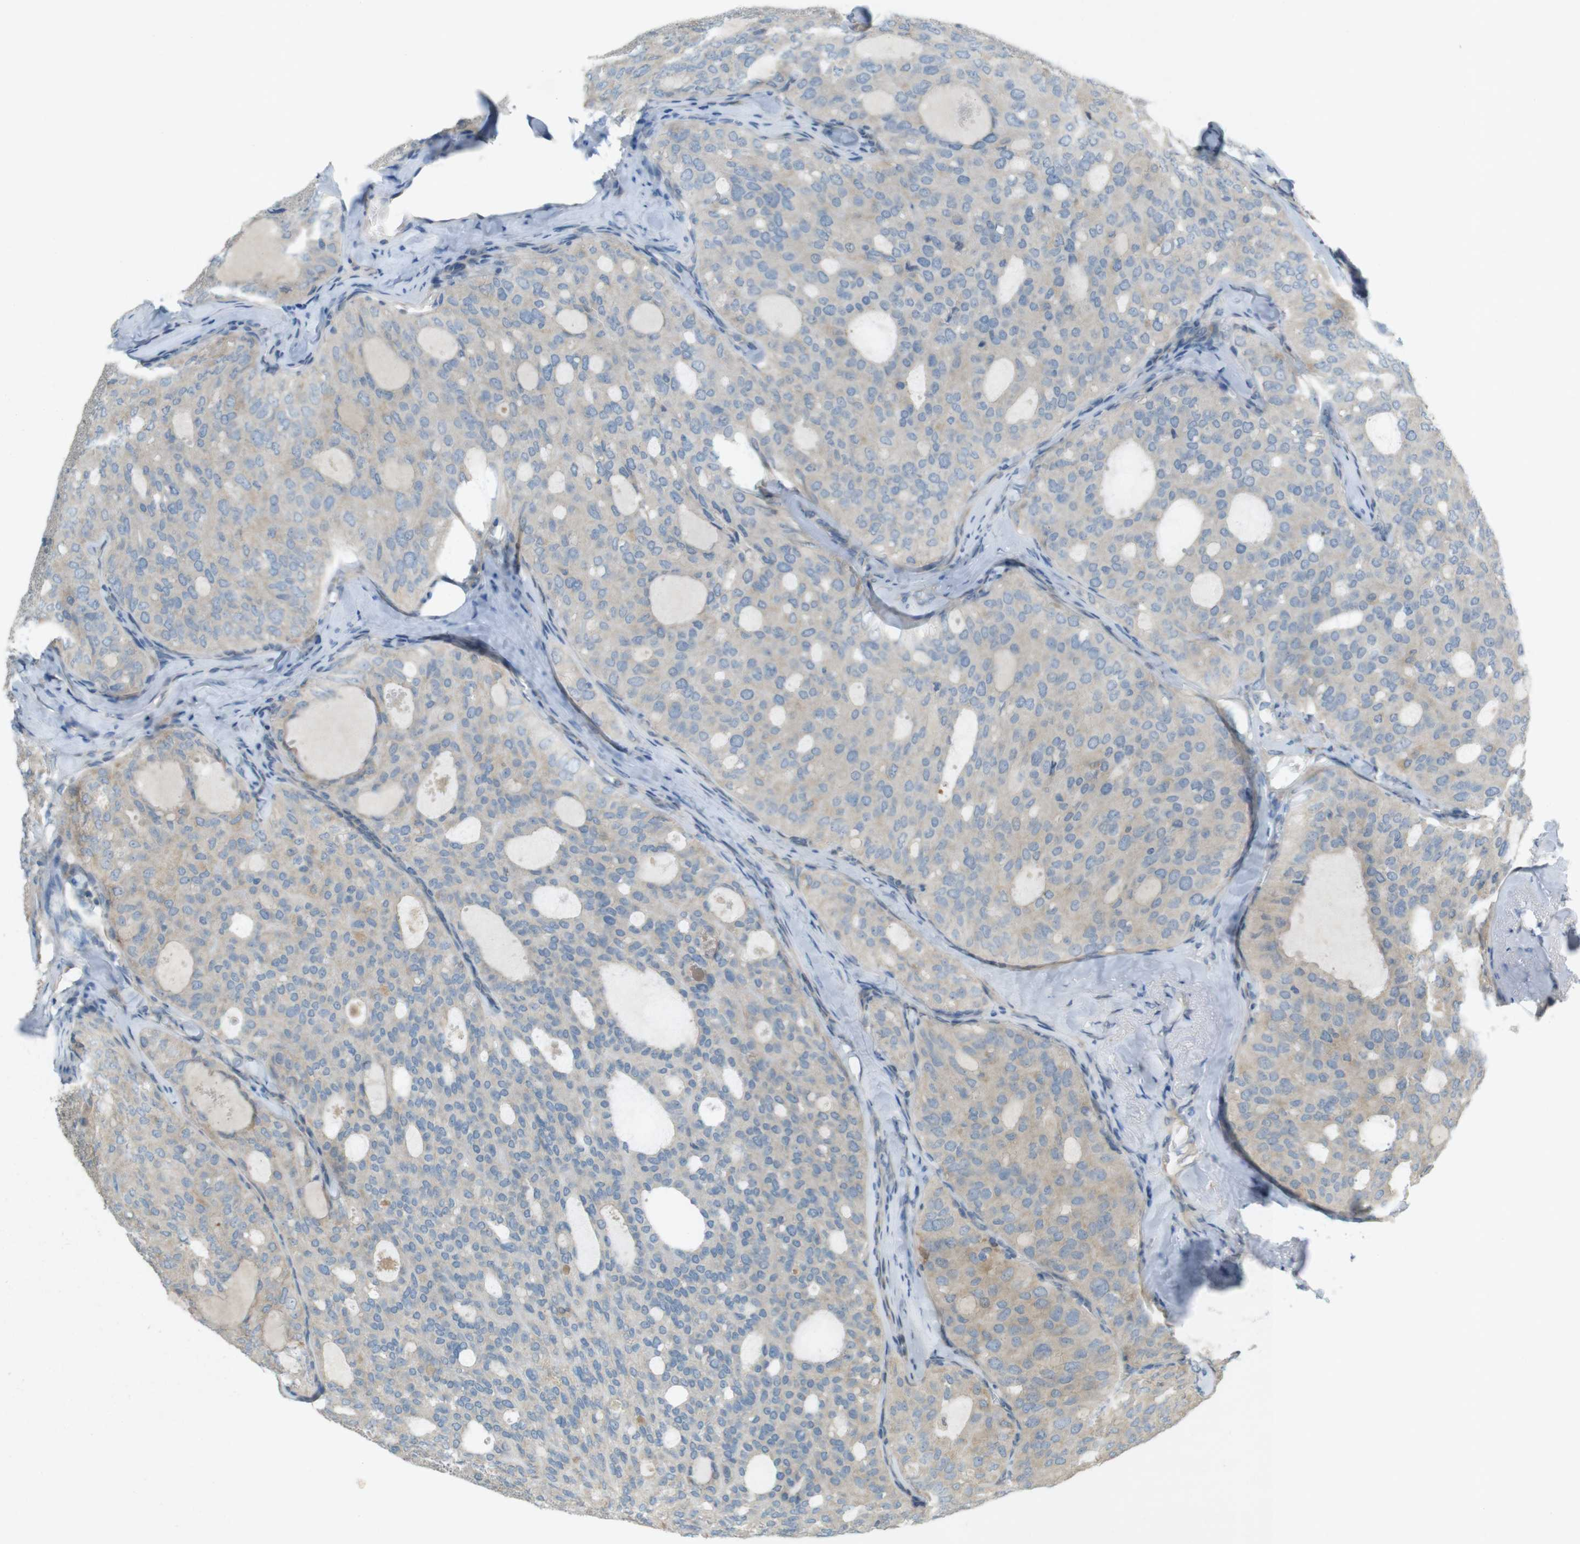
{"staining": {"intensity": "weak", "quantity": "<25%", "location": "cytoplasmic/membranous"}, "tissue": "thyroid cancer", "cell_type": "Tumor cells", "image_type": "cancer", "snomed": [{"axis": "morphology", "description": "Follicular adenoma carcinoma, NOS"}, {"axis": "topography", "description": "Thyroid gland"}], "caption": "Photomicrograph shows no protein expression in tumor cells of follicular adenoma carcinoma (thyroid) tissue. The staining was performed using DAB to visualize the protein expression in brown, while the nuclei were stained in blue with hematoxylin (Magnification: 20x).", "gene": "TMEM41B", "patient": {"sex": "male", "age": 75}}